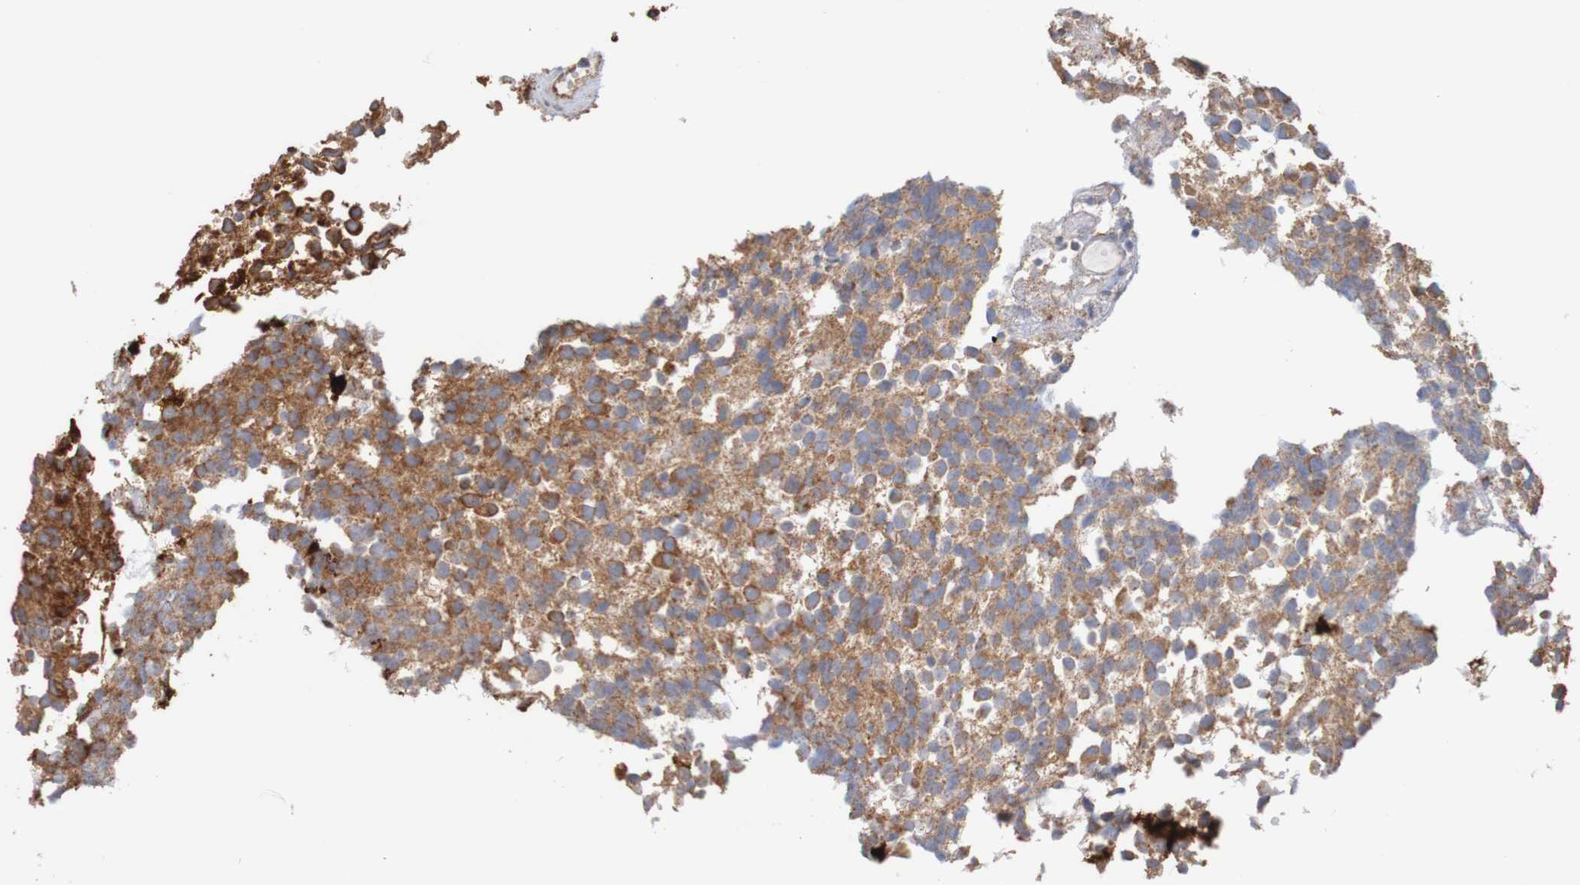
{"staining": {"intensity": "moderate", "quantity": "25%-75%", "location": "cytoplasmic/membranous"}, "tissue": "glioma", "cell_type": "Tumor cells", "image_type": "cancer", "snomed": [{"axis": "morphology", "description": "Glioma, malignant, High grade"}, {"axis": "topography", "description": "Brain"}], "caption": "The immunohistochemical stain highlights moderate cytoplasmic/membranous positivity in tumor cells of glioma tissue. Ihc stains the protein of interest in brown and the nuclei are stained blue.", "gene": "PDIA3", "patient": {"sex": "male", "age": 32}}